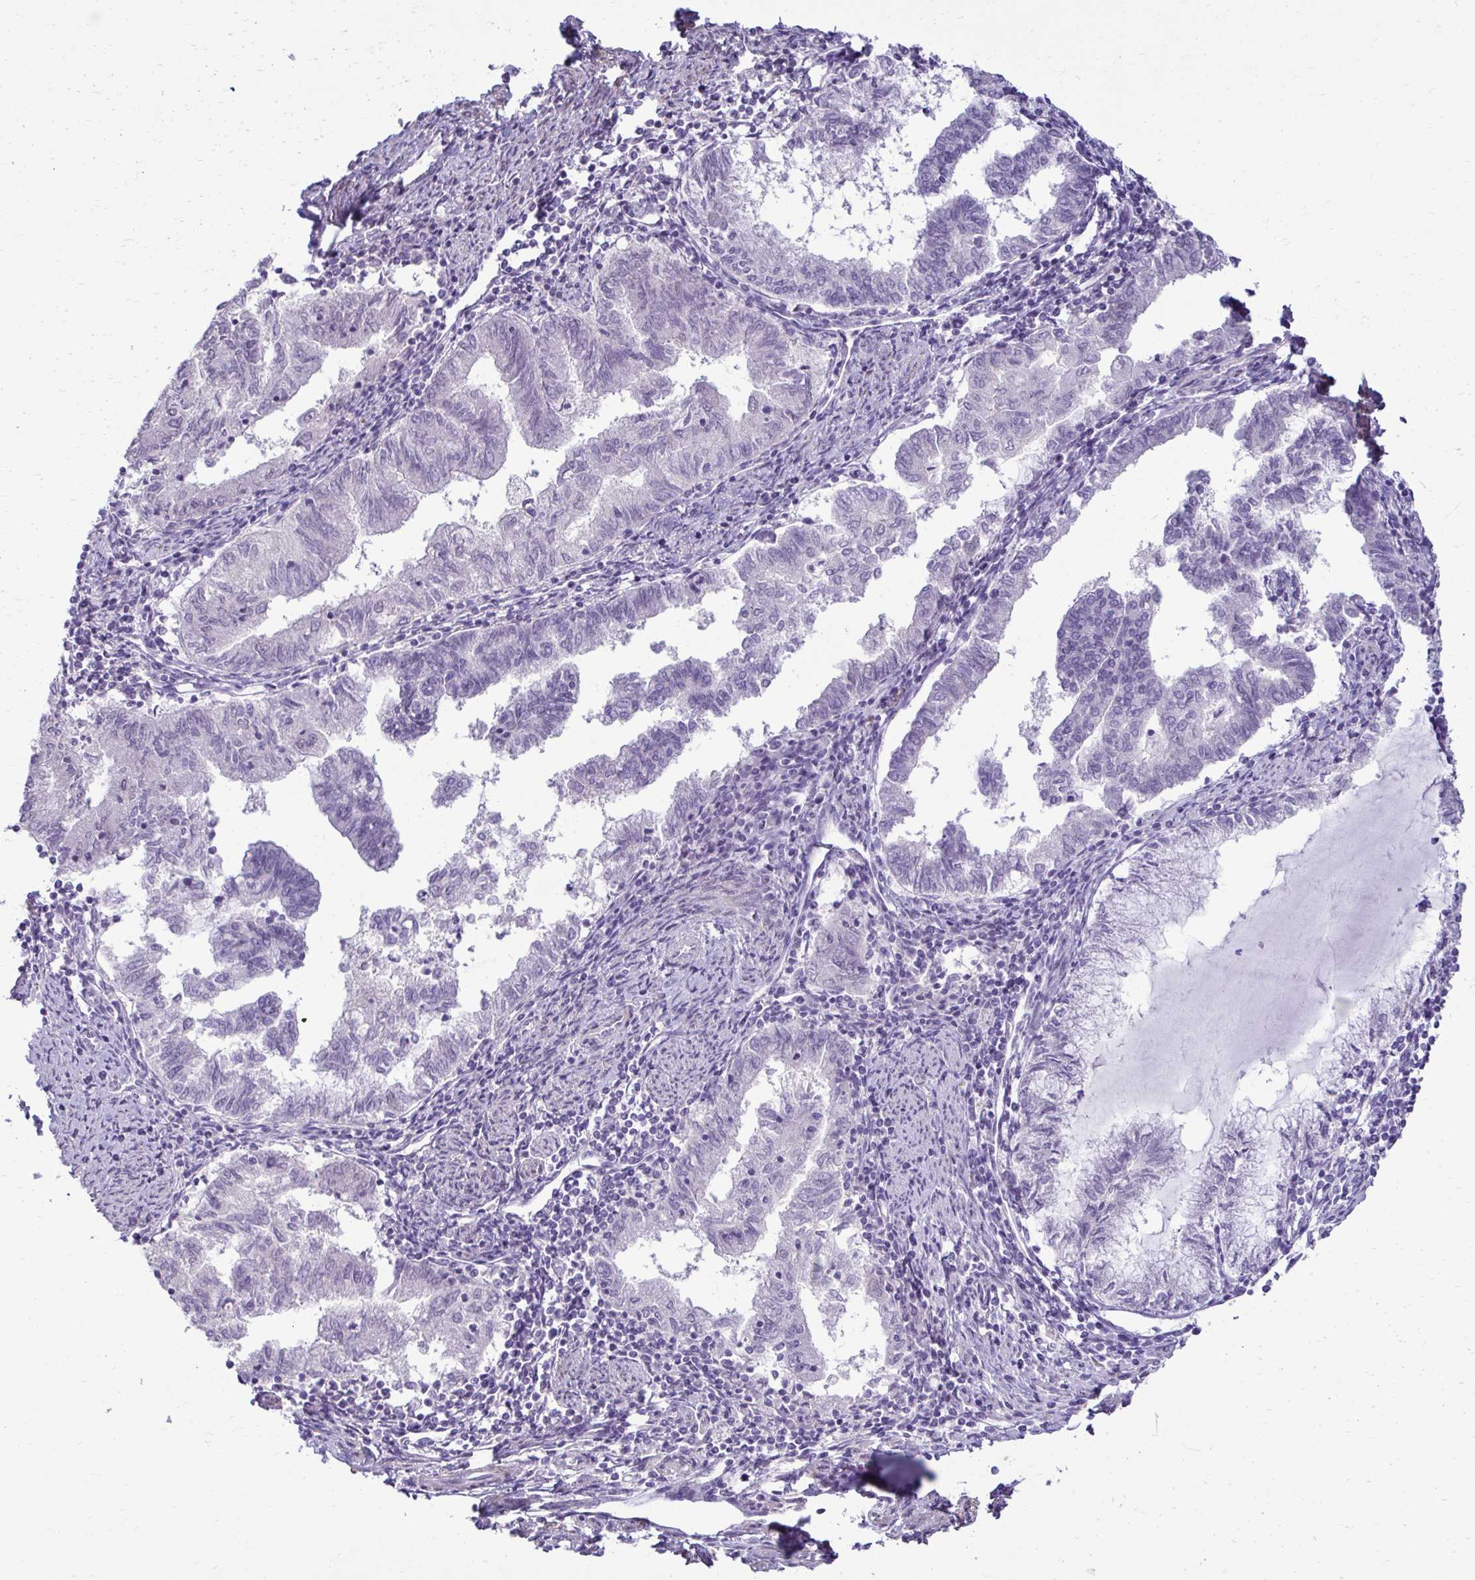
{"staining": {"intensity": "negative", "quantity": "none", "location": "none"}, "tissue": "endometrial cancer", "cell_type": "Tumor cells", "image_type": "cancer", "snomed": [{"axis": "morphology", "description": "Adenocarcinoma, NOS"}, {"axis": "topography", "description": "Endometrium"}], "caption": "Immunohistochemistry photomicrograph of human endometrial adenocarcinoma stained for a protein (brown), which displays no positivity in tumor cells.", "gene": "SLC30A3", "patient": {"sex": "female", "age": 79}}